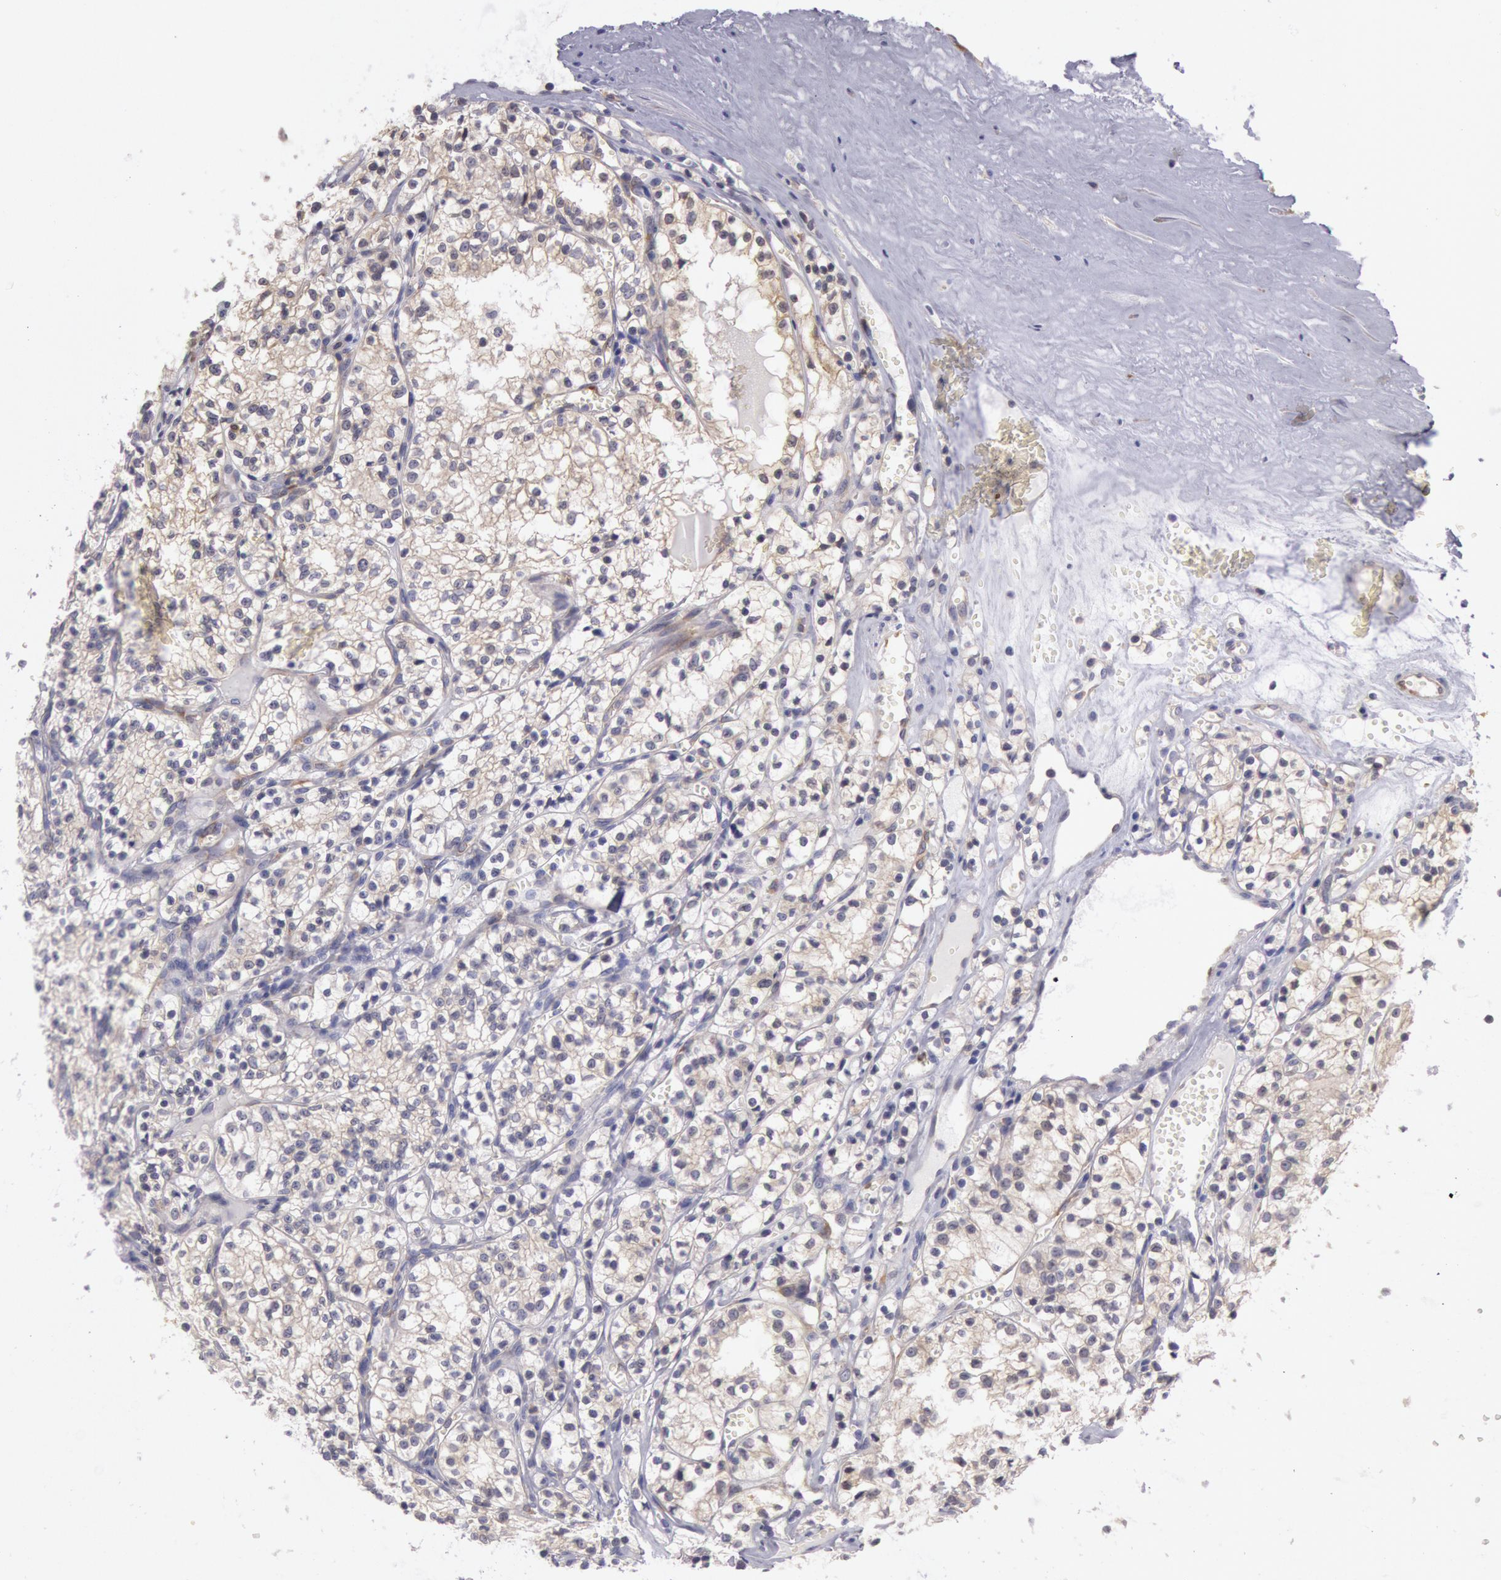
{"staining": {"intensity": "weak", "quantity": "25%-75%", "location": "cytoplasmic/membranous"}, "tissue": "renal cancer", "cell_type": "Tumor cells", "image_type": "cancer", "snomed": [{"axis": "morphology", "description": "Adenocarcinoma, NOS"}, {"axis": "topography", "description": "Kidney"}], "caption": "Immunohistochemistry (IHC) photomicrograph of adenocarcinoma (renal) stained for a protein (brown), which reveals low levels of weak cytoplasmic/membranous expression in about 25%-75% of tumor cells.", "gene": "NMT2", "patient": {"sex": "male", "age": 61}}